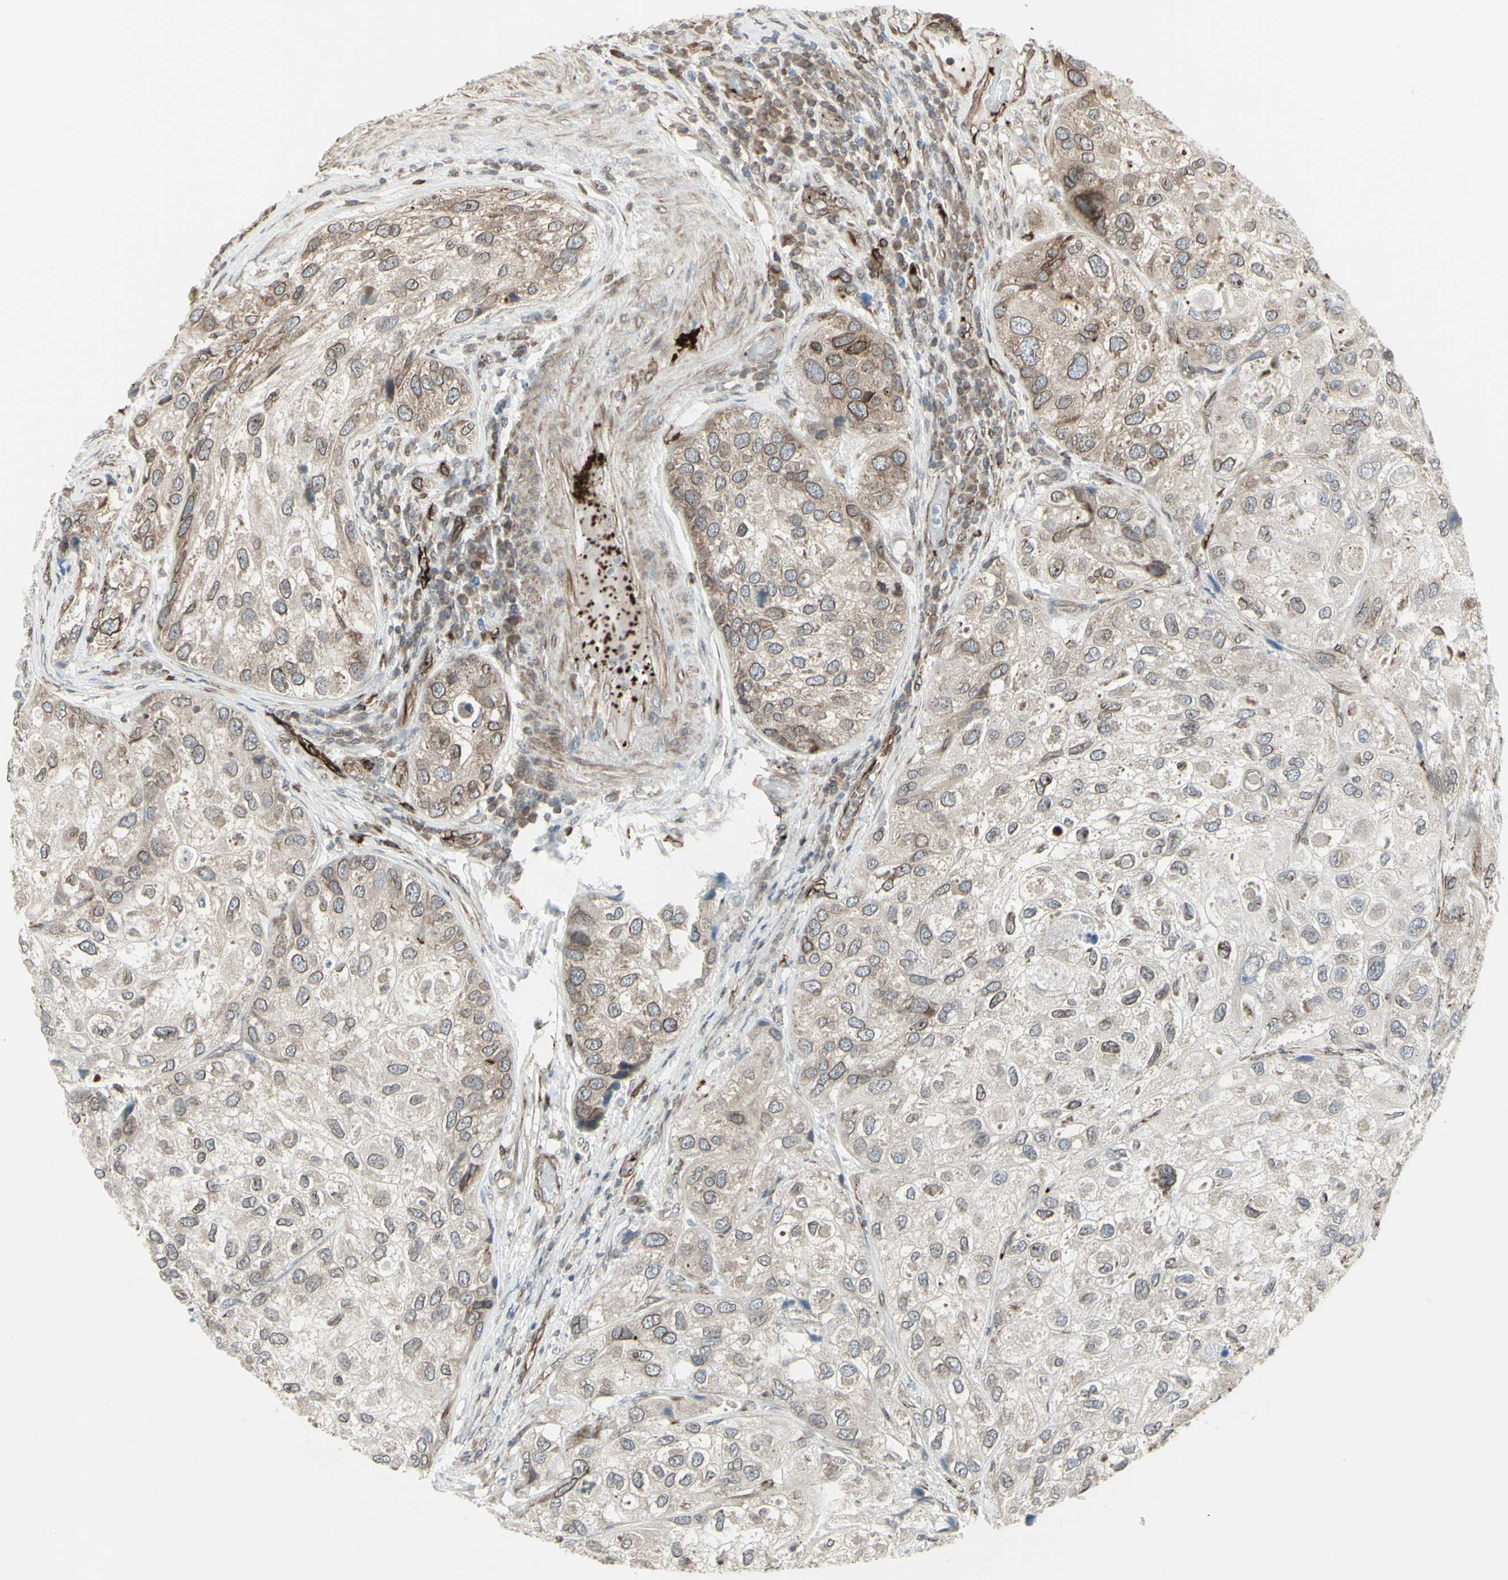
{"staining": {"intensity": "weak", "quantity": ">75%", "location": "cytoplasmic/membranous,nuclear"}, "tissue": "urothelial cancer", "cell_type": "Tumor cells", "image_type": "cancer", "snomed": [{"axis": "morphology", "description": "Urothelial carcinoma, High grade"}, {"axis": "topography", "description": "Urinary bladder"}], "caption": "An image of urothelial cancer stained for a protein displays weak cytoplasmic/membranous and nuclear brown staining in tumor cells.", "gene": "DTX3L", "patient": {"sex": "female", "age": 64}}